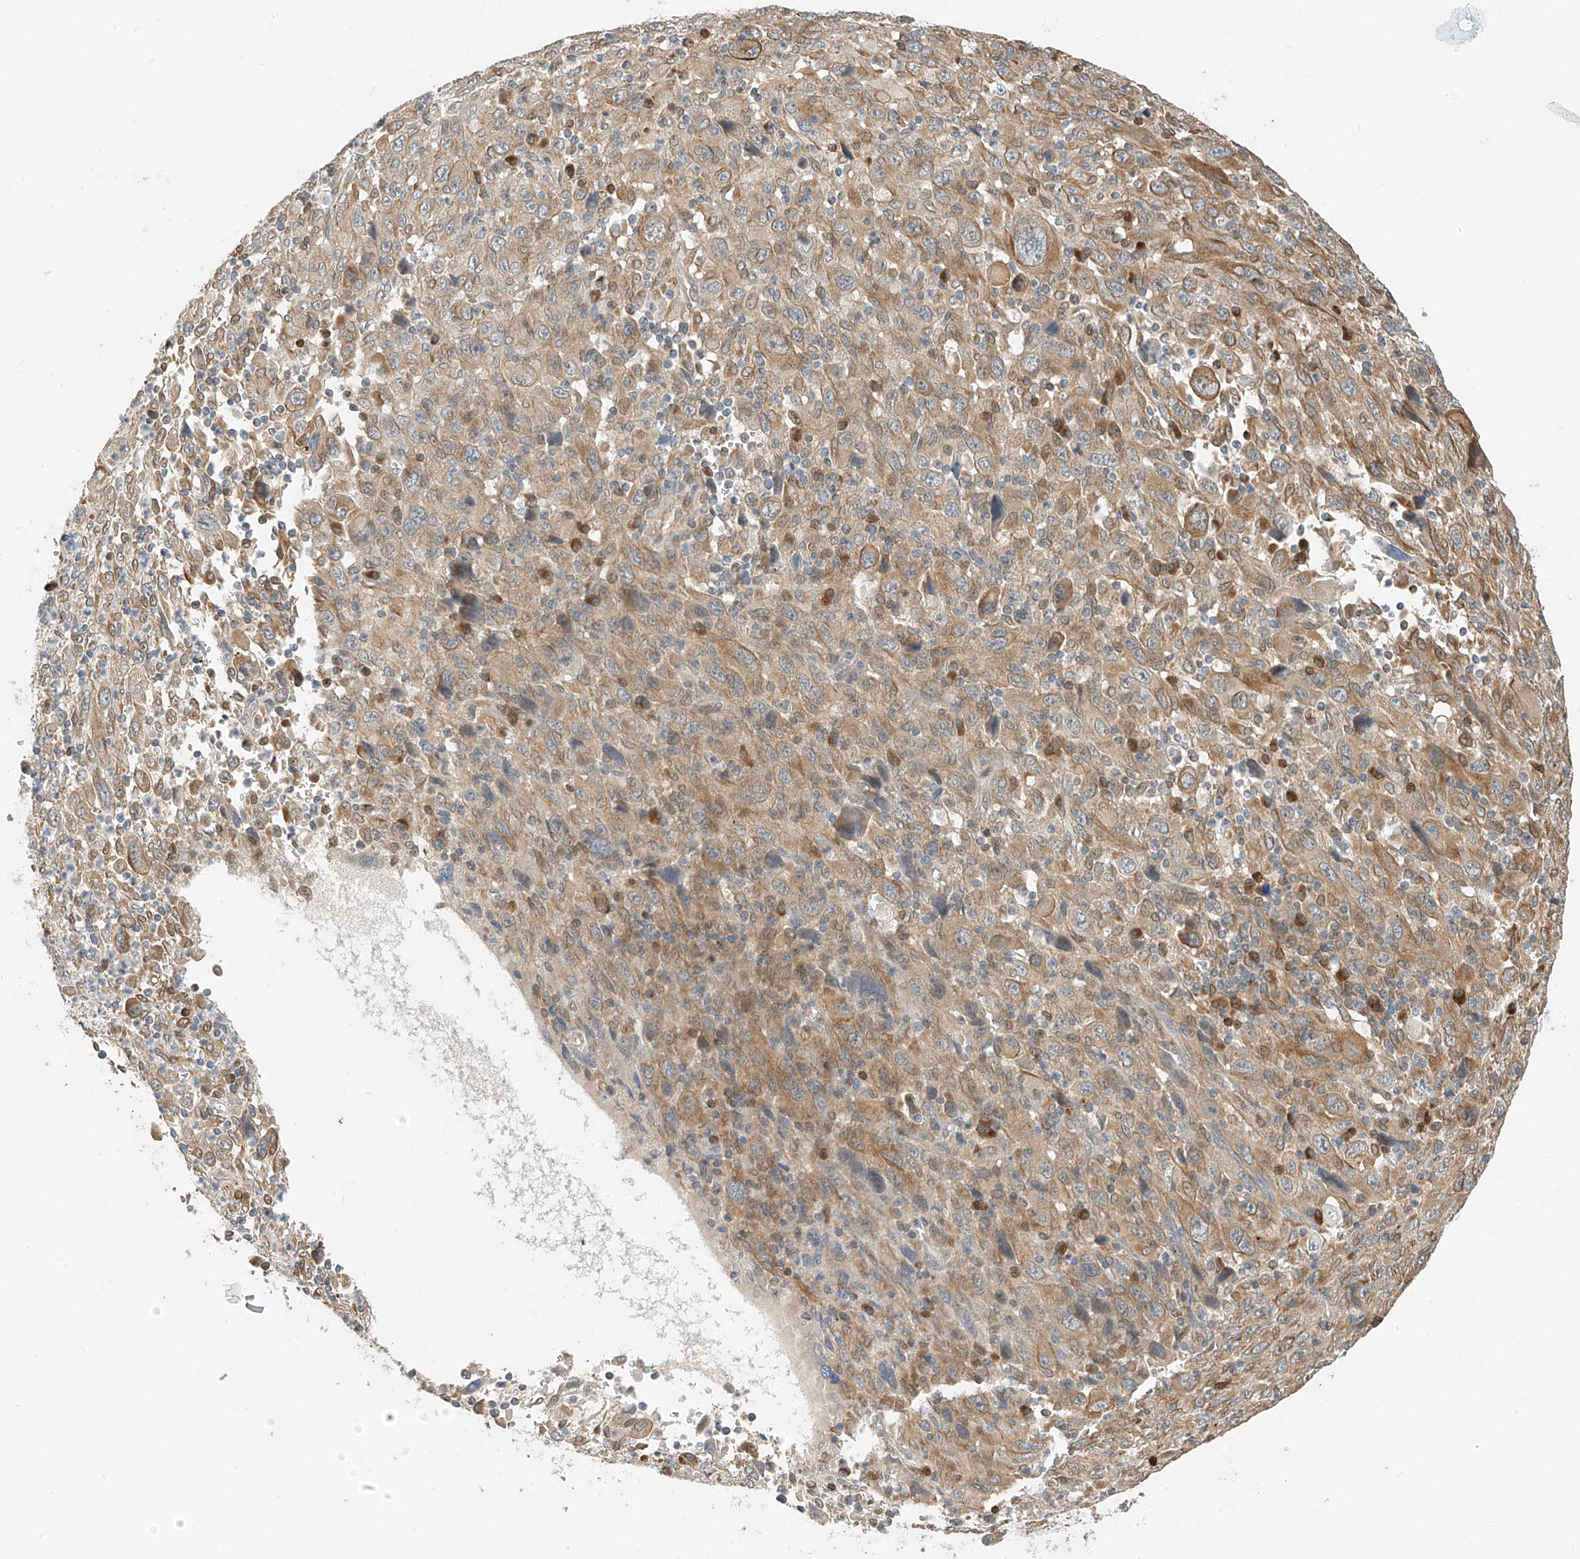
{"staining": {"intensity": "moderate", "quantity": "25%-75%", "location": "cytoplasmic/membranous"}, "tissue": "melanoma", "cell_type": "Tumor cells", "image_type": "cancer", "snomed": [{"axis": "morphology", "description": "Malignant melanoma, Metastatic site"}, {"axis": "topography", "description": "Skin"}], "caption": "DAB (3,3'-diaminobenzidine) immunohistochemical staining of melanoma reveals moderate cytoplasmic/membranous protein positivity in approximately 25%-75% of tumor cells.", "gene": "PPA2", "patient": {"sex": "female", "age": 56}}